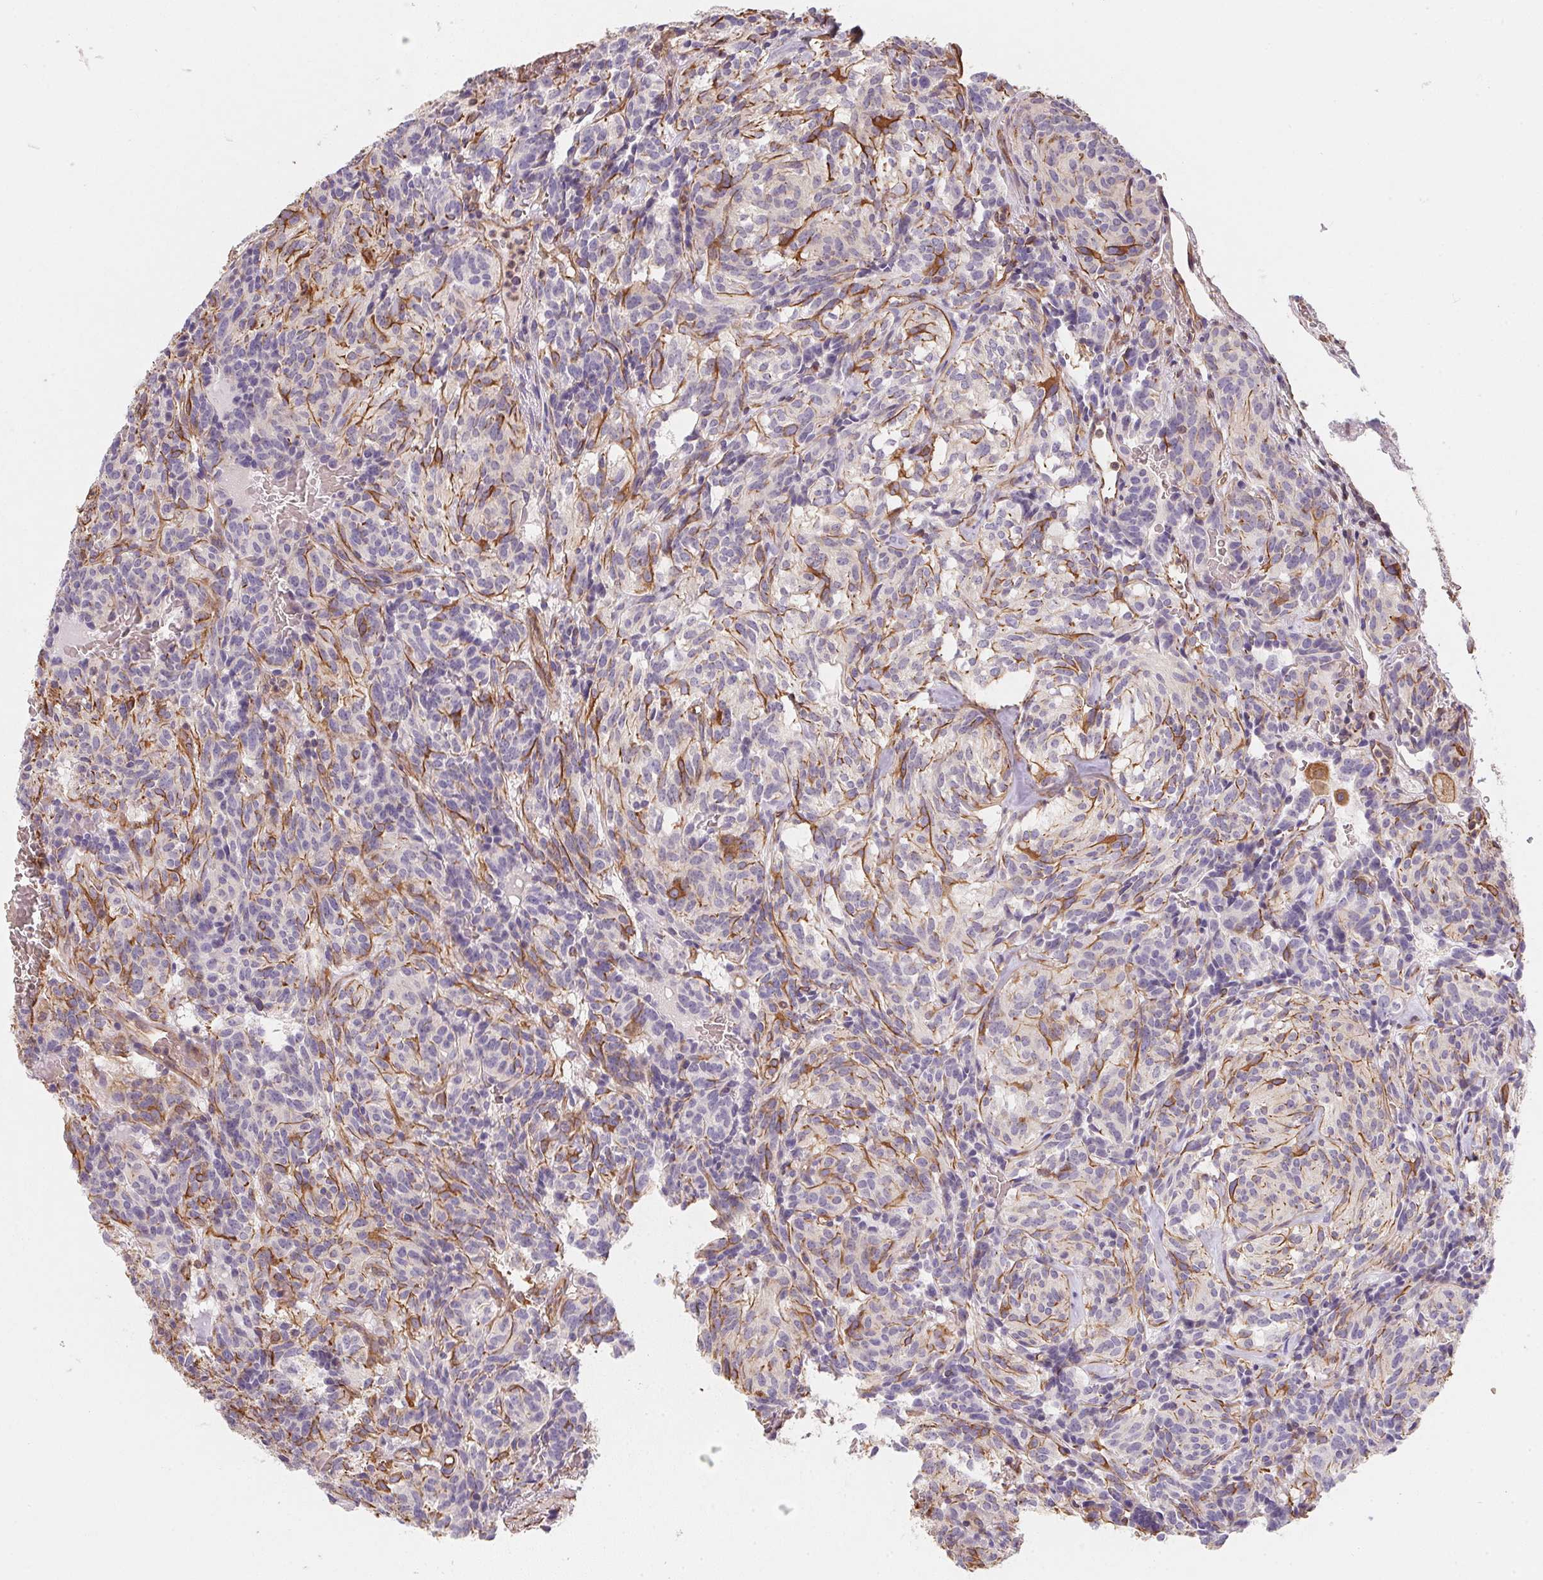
{"staining": {"intensity": "negative", "quantity": "none", "location": "none"}, "tissue": "carcinoid", "cell_type": "Tumor cells", "image_type": "cancer", "snomed": [{"axis": "morphology", "description": "Carcinoid, malignant, NOS"}, {"axis": "topography", "description": "Lung"}], "caption": "This is a histopathology image of immunohistochemistry staining of carcinoid, which shows no positivity in tumor cells.", "gene": "TBKBP1", "patient": {"sex": "female", "age": 61}}